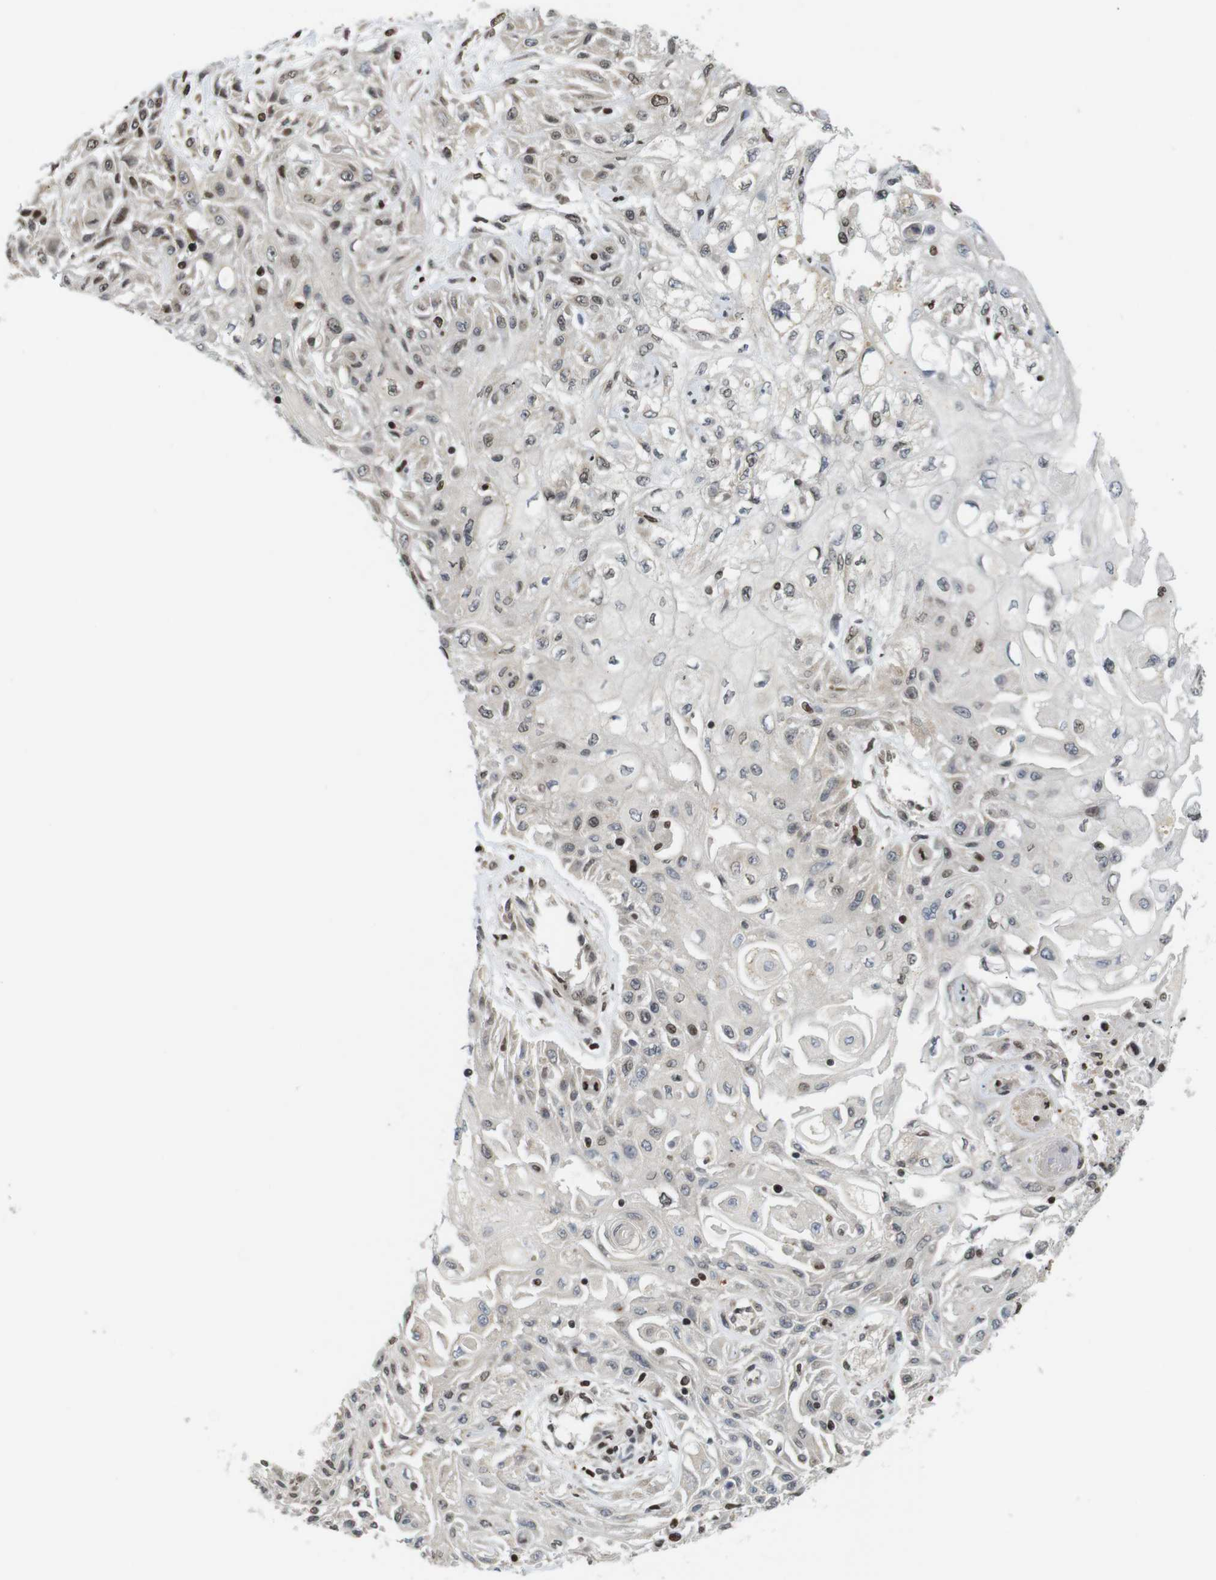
{"staining": {"intensity": "weak", "quantity": "25%-75%", "location": "nuclear"}, "tissue": "skin cancer", "cell_type": "Tumor cells", "image_type": "cancer", "snomed": [{"axis": "morphology", "description": "Squamous cell carcinoma, NOS"}, {"axis": "topography", "description": "Skin"}], "caption": "Skin squamous cell carcinoma stained with a protein marker shows weak staining in tumor cells.", "gene": "MBD1", "patient": {"sex": "male", "age": 75}}